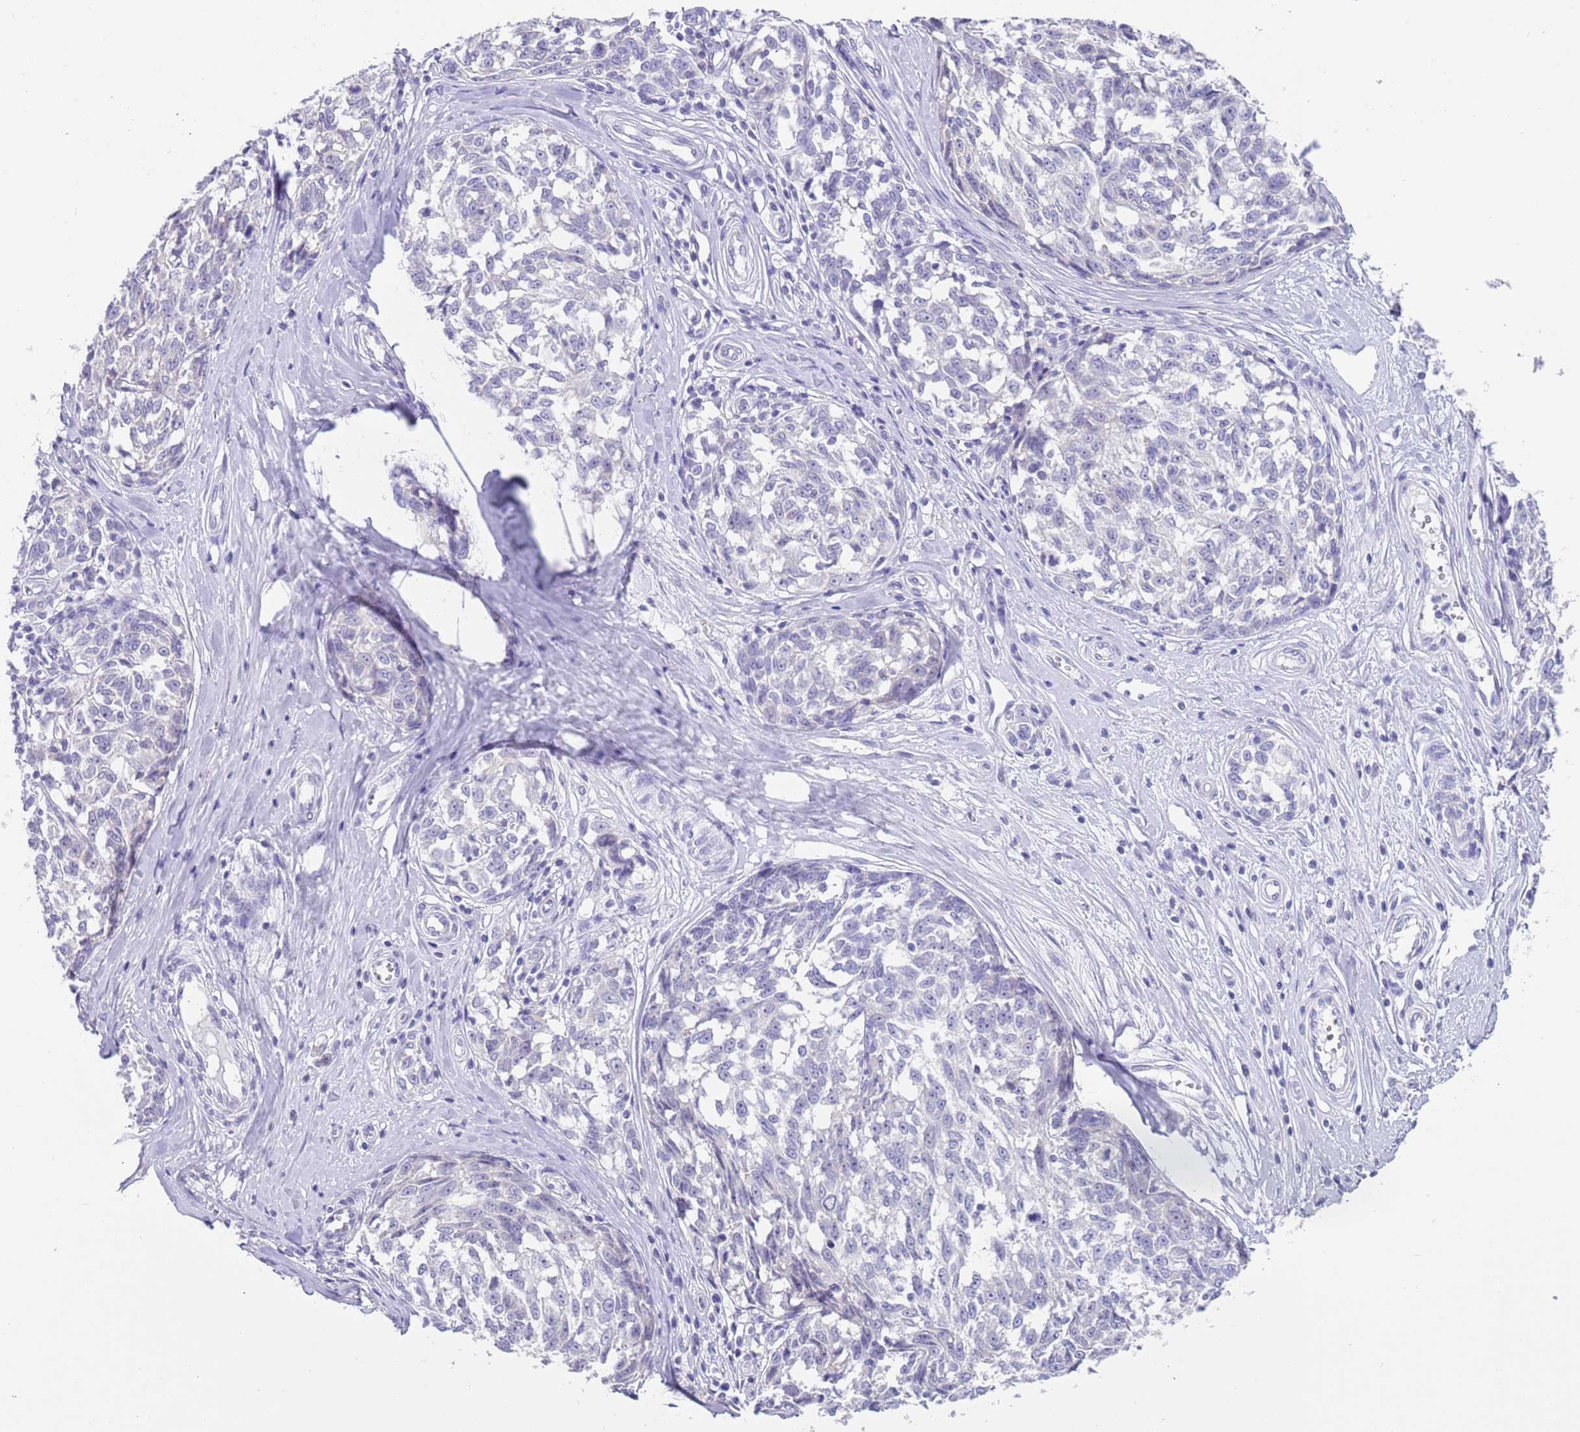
{"staining": {"intensity": "negative", "quantity": "none", "location": "none"}, "tissue": "melanoma", "cell_type": "Tumor cells", "image_type": "cancer", "snomed": [{"axis": "morphology", "description": "Normal tissue, NOS"}, {"axis": "morphology", "description": "Malignant melanoma, NOS"}, {"axis": "topography", "description": "Skin"}], "caption": "Immunohistochemistry (IHC) histopathology image of malignant melanoma stained for a protein (brown), which reveals no expression in tumor cells. (DAB (3,3'-diaminobenzidine) IHC, high magnification).", "gene": "SPIRE2", "patient": {"sex": "female", "age": 64}}